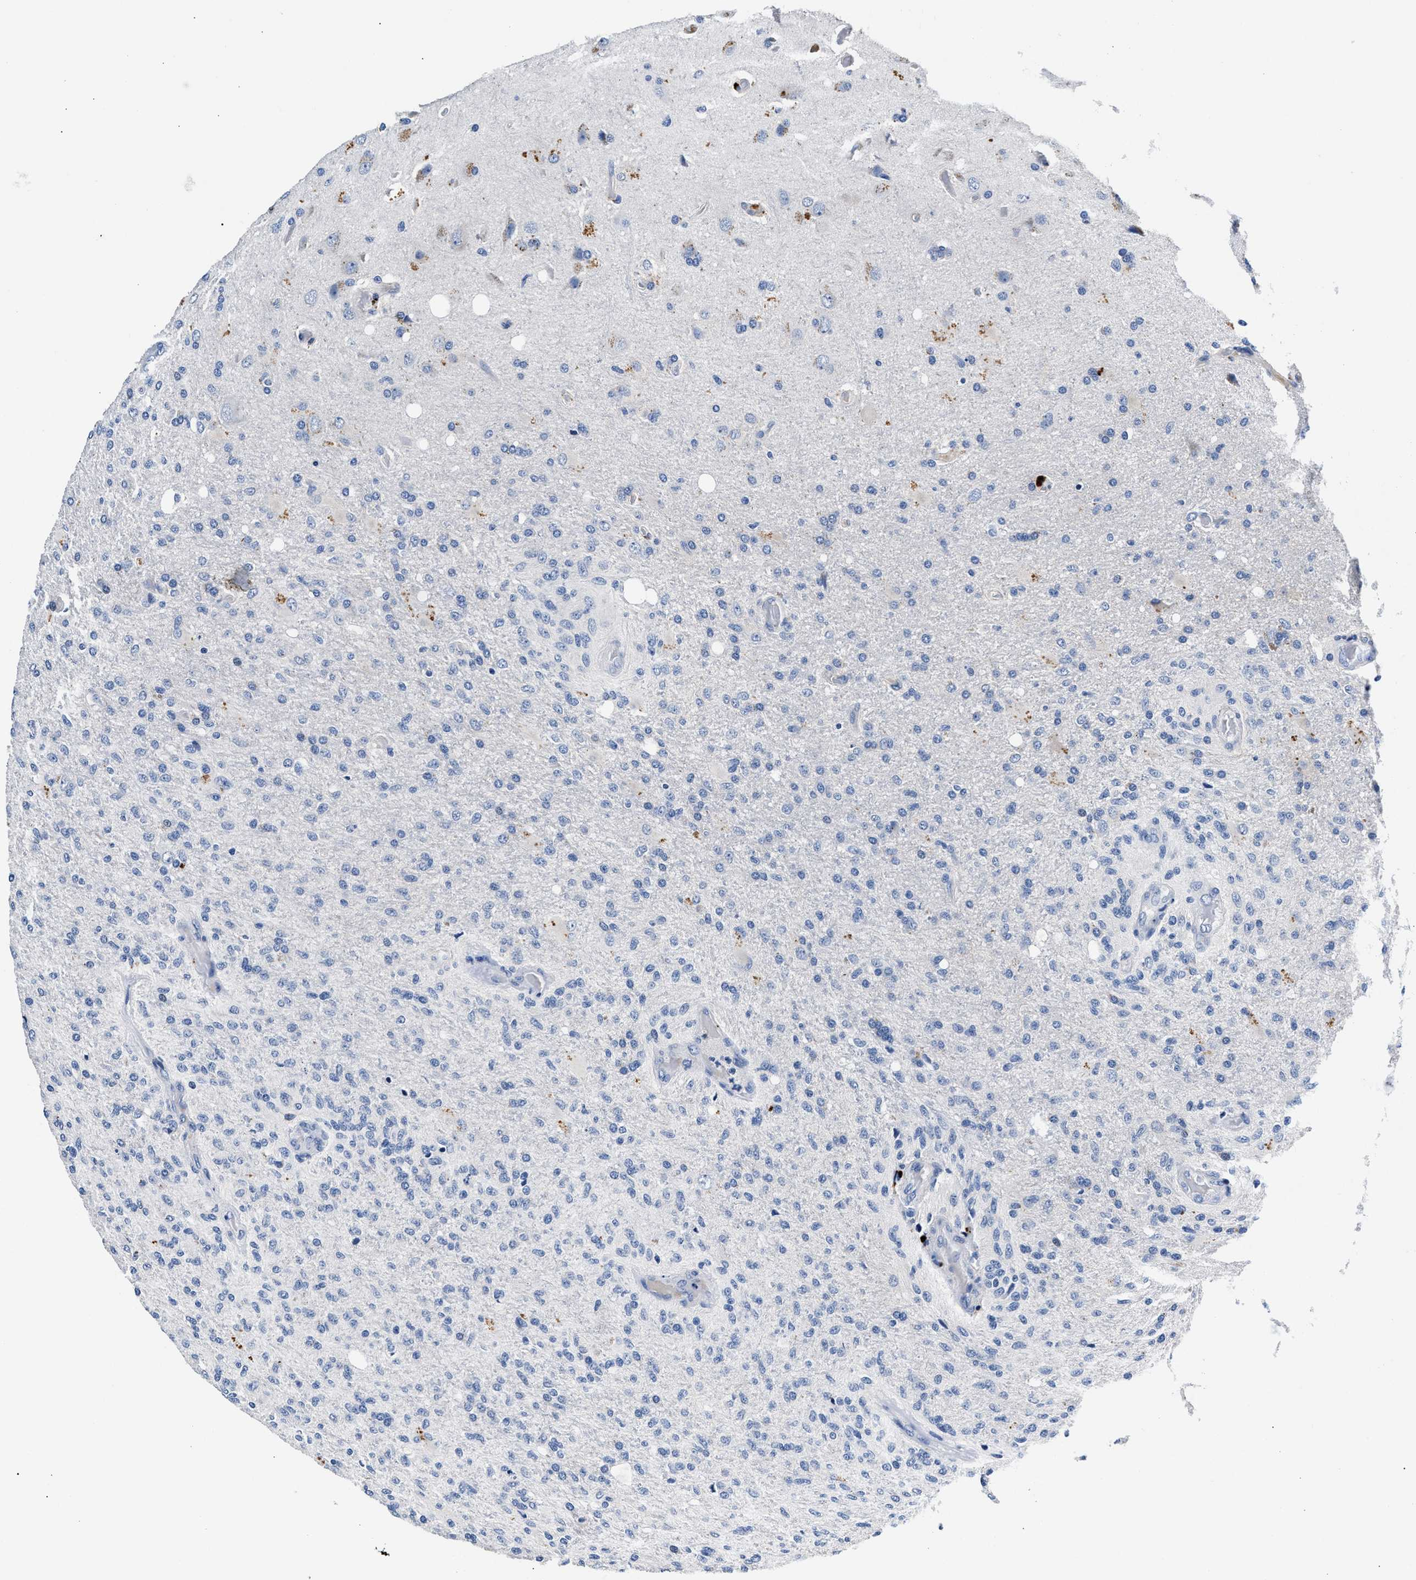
{"staining": {"intensity": "negative", "quantity": "none", "location": "none"}, "tissue": "glioma", "cell_type": "Tumor cells", "image_type": "cancer", "snomed": [{"axis": "morphology", "description": "Normal tissue, NOS"}, {"axis": "morphology", "description": "Glioma, malignant, High grade"}, {"axis": "topography", "description": "Cerebral cortex"}], "caption": "Immunohistochemical staining of high-grade glioma (malignant) exhibits no significant positivity in tumor cells. The staining is performed using DAB brown chromogen with nuclei counter-stained in using hematoxylin.", "gene": "P2RY4", "patient": {"sex": "male", "age": 77}}